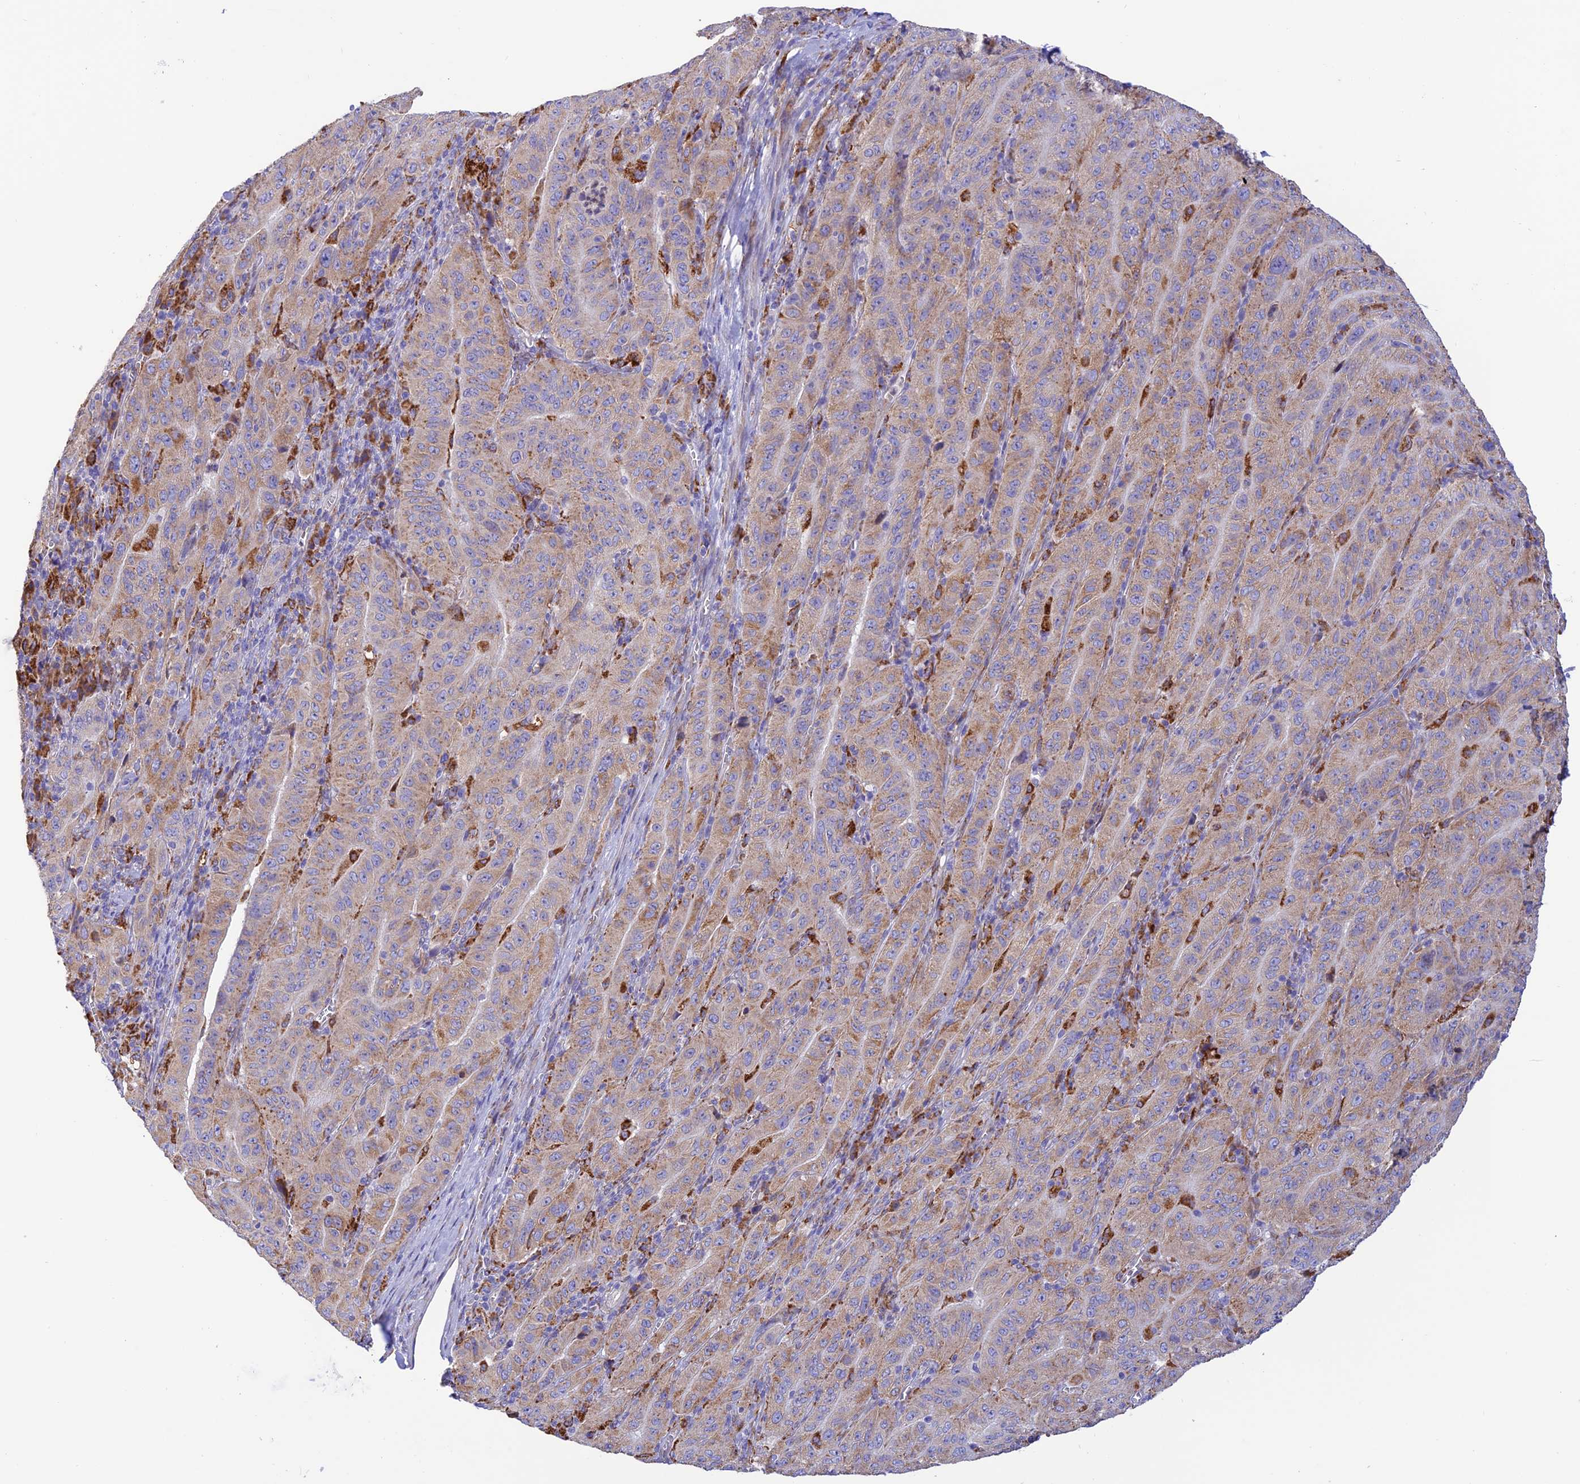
{"staining": {"intensity": "weak", "quantity": ">75%", "location": "cytoplasmic/membranous"}, "tissue": "pancreatic cancer", "cell_type": "Tumor cells", "image_type": "cancer", "snomed": [{"axis": "morphology", "description": "Adenocarcinoma, NOS"}, {"axis": "topography", "description": "Pancreas"}], "caption": "Approximately >75% of tumor cells in pancreatic cancer (adenocarcinoma) display weak cytoplasmic/membranous protein staining as visualized by brown immunohistochemical staining.", "gene": "VKORC1", "patient": {"sex": "male", "age": 63}}